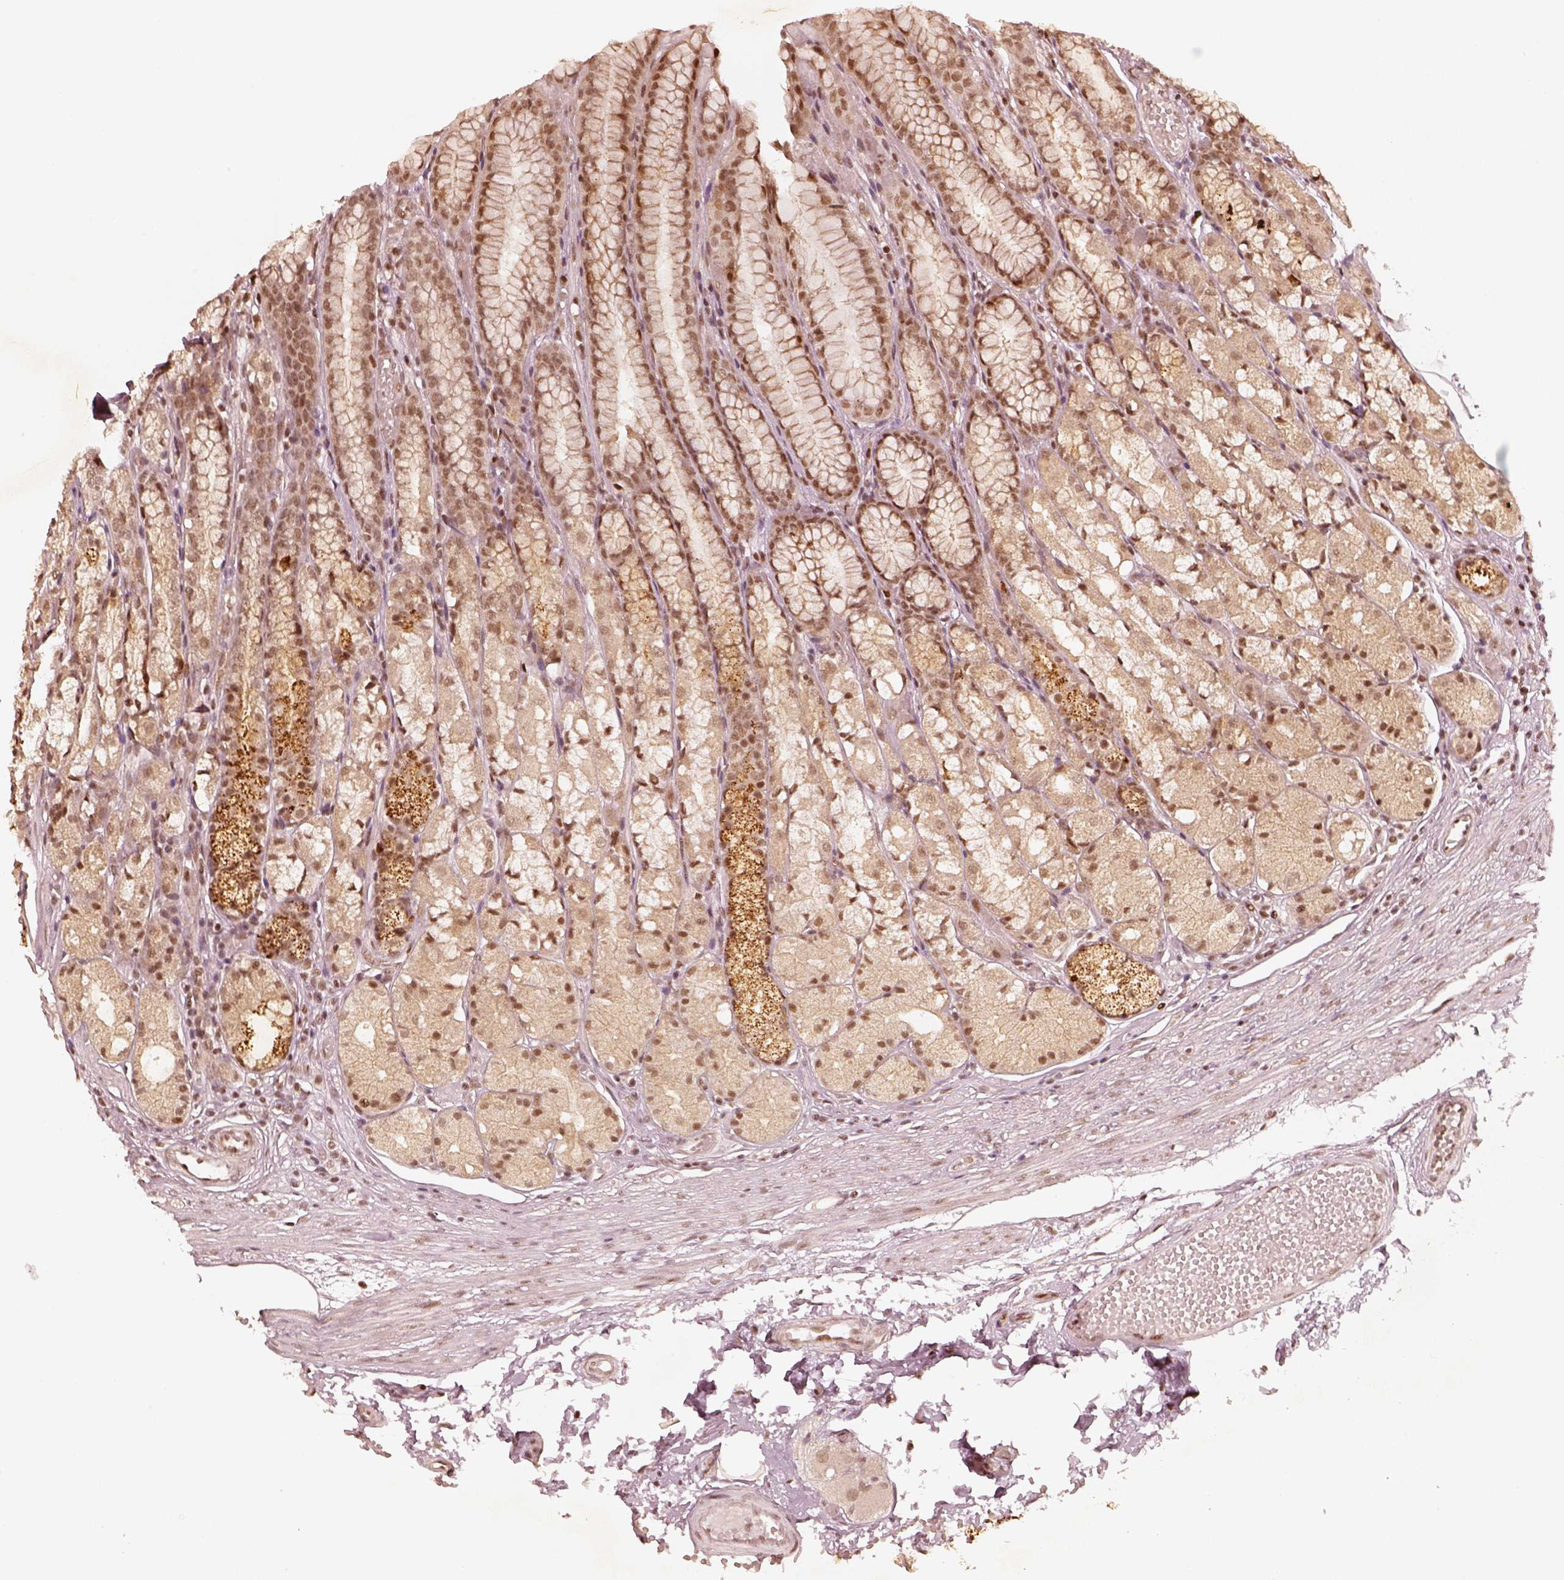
{"staining": {"intensity": "strong", "quantity": ">75%", "location": "nuclear"}, "tissue": "stomach", "cell_type": "Glandular cells", "image_type": "normal", "snomed": [{"axis": "morphology", "description": "Normal tissue, NOS"}, {"axis": "topography", "description": "Stomach"}], "caption": "Stomach stained for a protein (brown) exhibits strong nuclear positive expression in approximately >75% of glandular cells.", "gene": "GMEB2", "patient": {"sex": "male", "age": 70}}